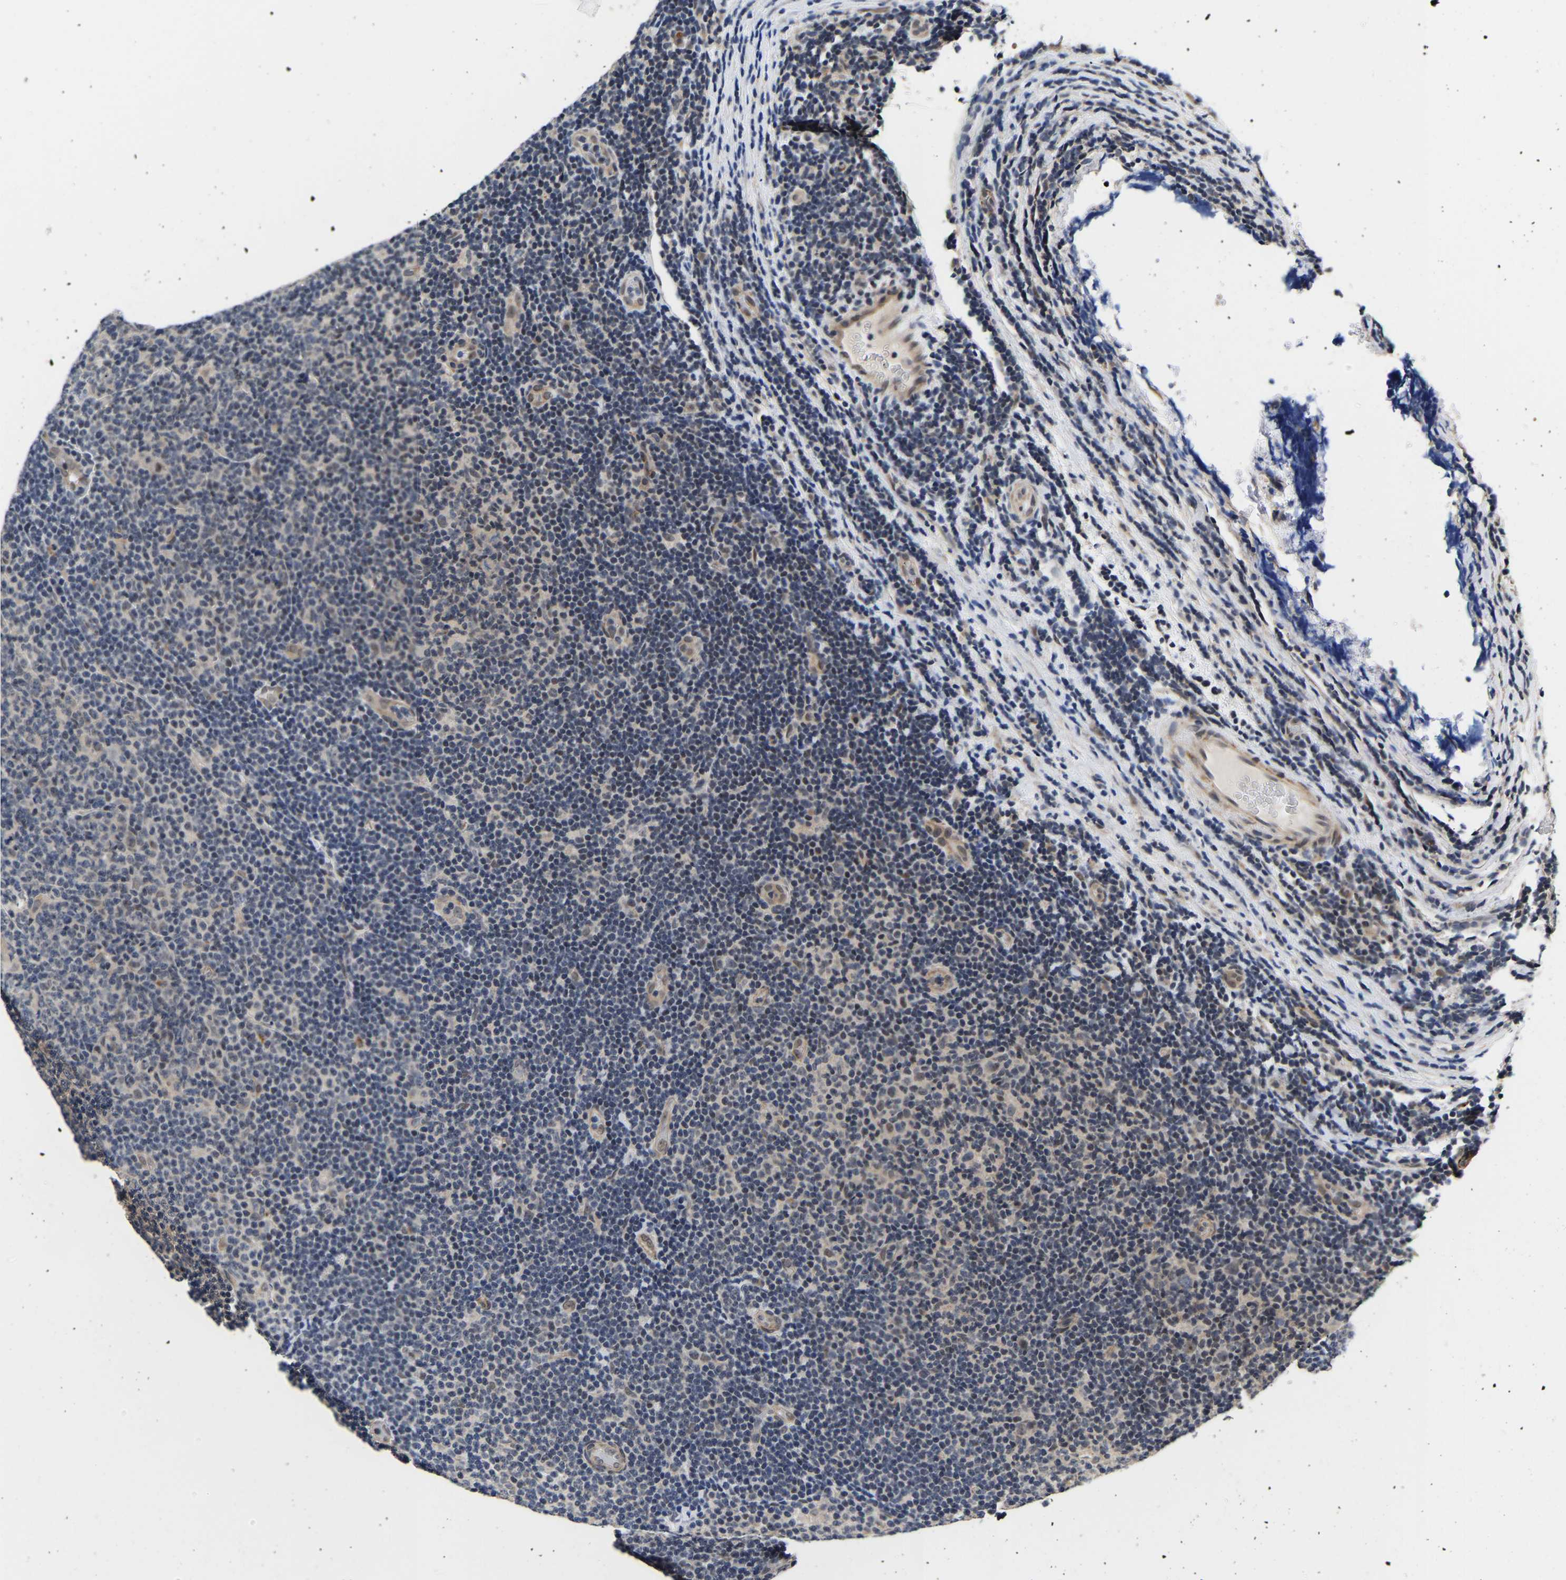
{"staining": {"intensity": "negative", "quantity": "none", "location": "none"}, "tissue": "lymphoma", "cell_type": "Tumor cells", "image_type": "cancer", "snomed": [{"axis": "morphology", "description": "Malignant lymphoma, non-Hodgkin's type, Low grade"}, {"axis": "topography", "description": "Lymph node"}], "caption": "The immunohistochemistry histopathology image has no significant staining in tumor cells of lymphoma tissue.", "gene": "METTL16", "patient": {"sex": "male", "age": 83}}